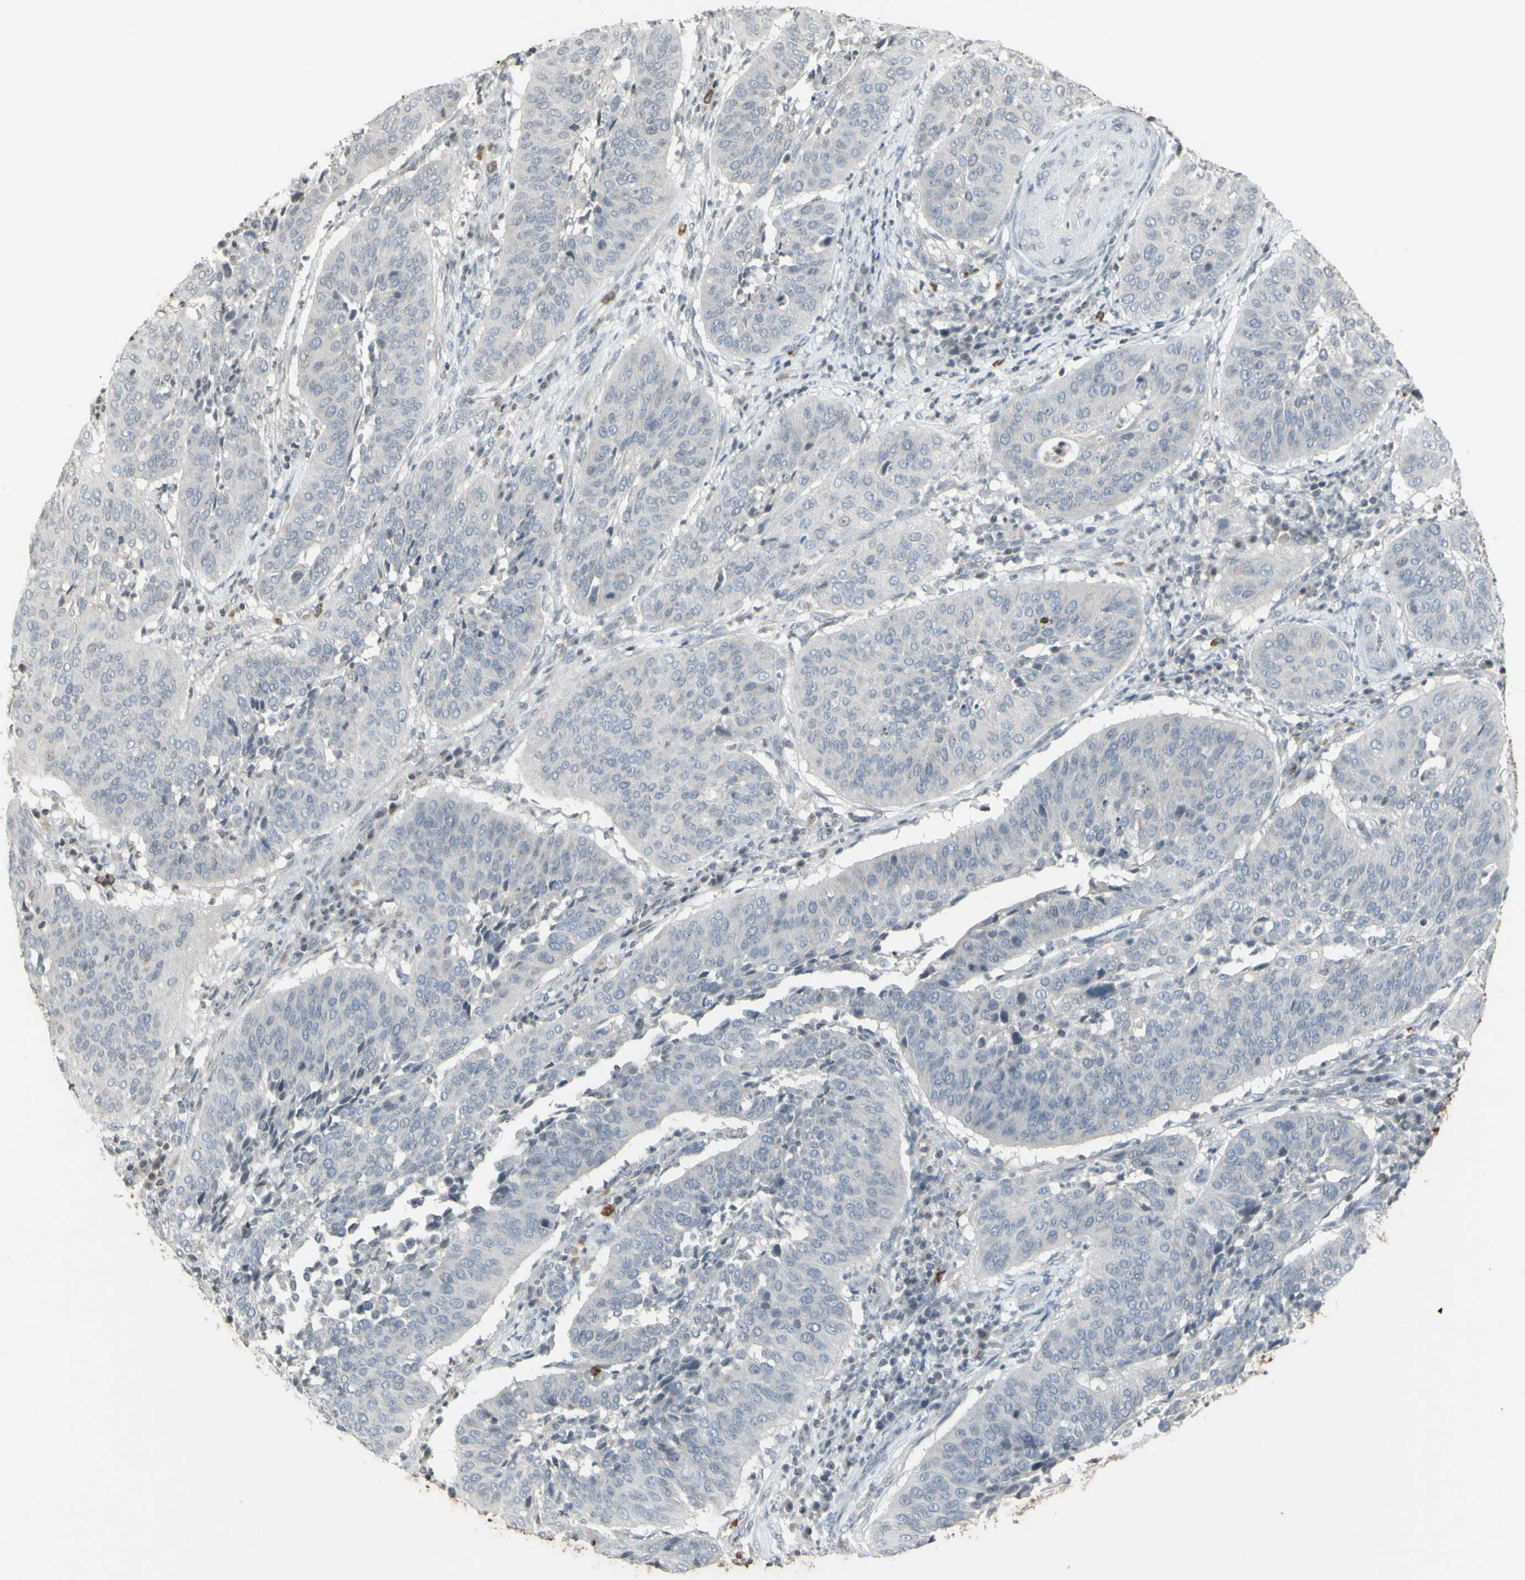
{"staining": {"intensity": "negative", "quantity": "none", "location": "none"}, "tissue": "cervical cancer", "cell_type": "Tumor cells", "image_type": "cancer", "snomed": [{"axis": "morphology", "description": "Normal tissue, NOS"}, {"axis": "morphology", "description": "Squamous cell carcinoma, NOS"}, {"axis": "topography", "description": "Cervix"}], "caption": "Squamous cell carcinoma (cervical) was stained to show a protein in brown. There is no significant positivity in tumor cells. The staining was performed using DAB (3,3'-diaminobenzidine) to visualize the protein expression in brown, while the nuclei were stained in blue with hematoxylin (Magnification: 20x).", "gene": "MUC5AC", "patient": {"sex": "female", "age": 39}}